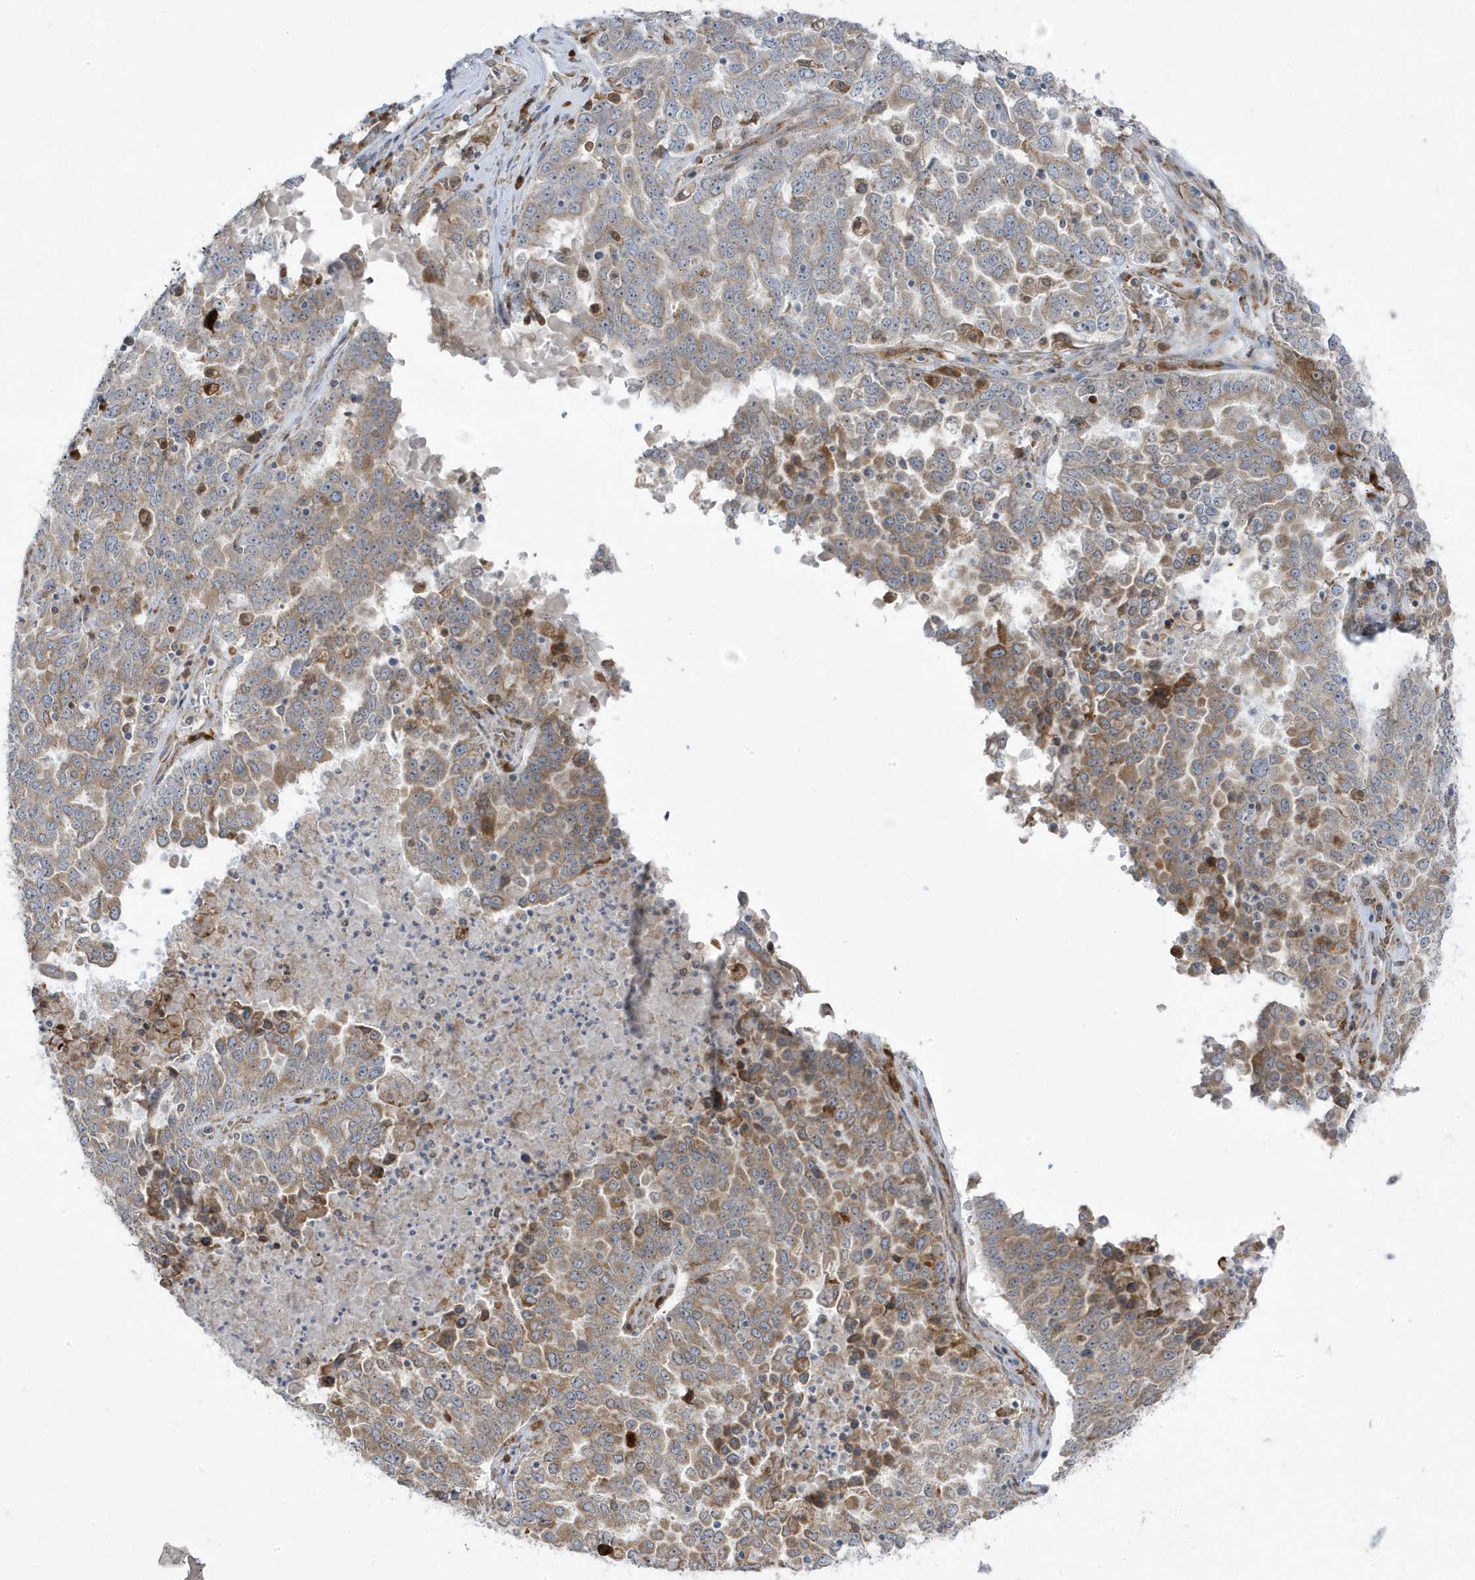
{"staining": {"intensity": "moderate", "quantity": ">75%", "location": "cytoplasmic/membranous"}, "tissue": "ovarian cancer", "cell_type": "Tumor cells", "image_type": "cancer", "snomed": [{"axis": "morphology", "description": "Carcinoma, endometroid"}, {"axis": "topography", "description": "Ovary"}], "caption": "IHC (DAB (3,3'-diaminobenzidine)) staining of ovarian cancer (endometroid carcinoma) demonstrates moderate cytoplasmic/membranous protein staining in approximately >75% of tumor cells. (DAB (3,3'-diaminobenzidine) = brown stain, brightfield microscopy at high magnification).", "gene": "ZNF654", "patient": {"sex": "female", "age": 62}}